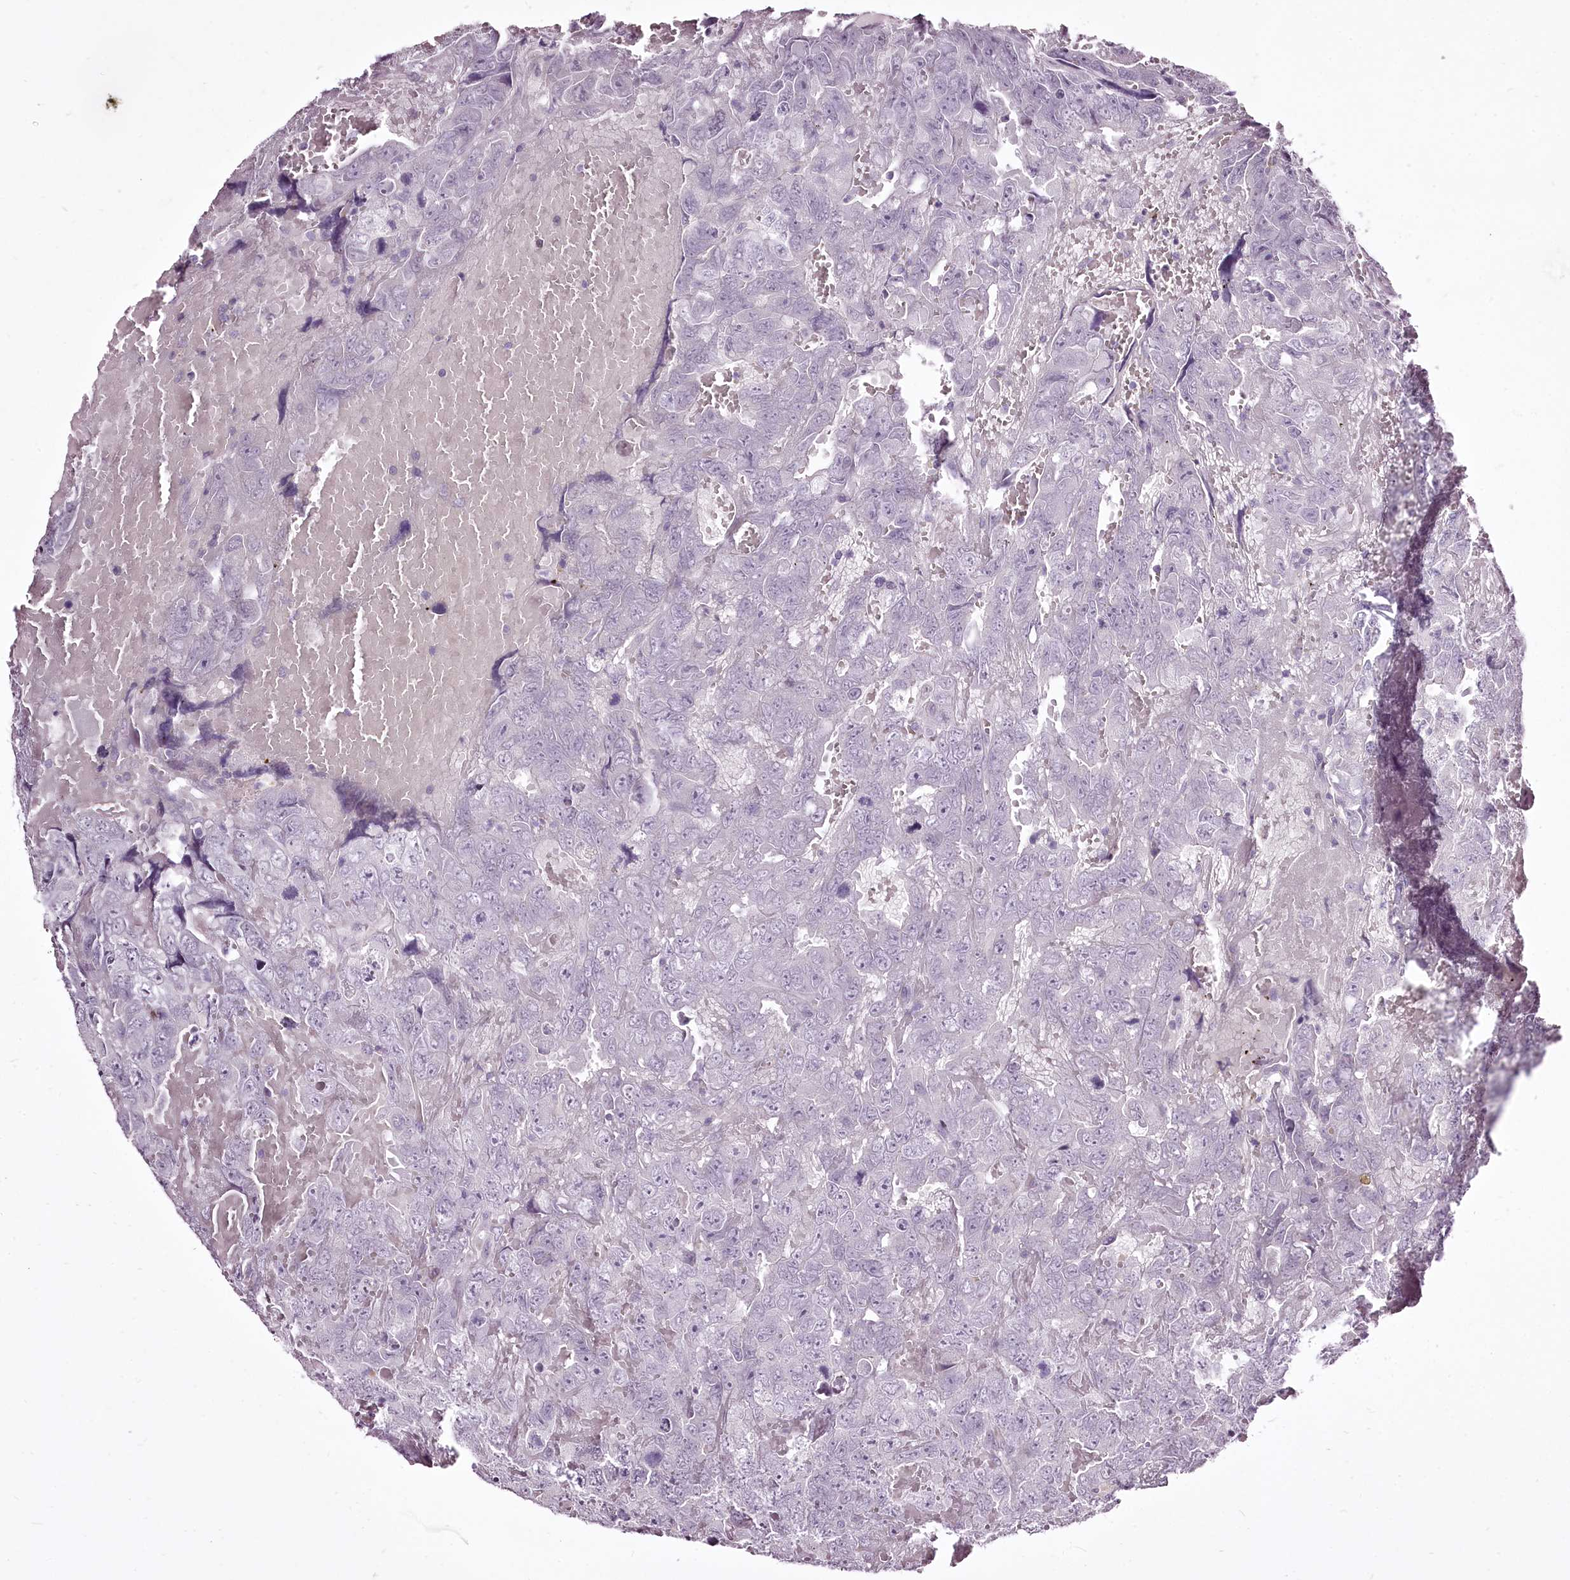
{"staining": {"intensity": "negative", "quantity": "none", "location": "none"}, "tissue": "testis cancer", "cell_type": "Tumor cells", "image_type": "cancer", "snomed": [{"axis": "morphology", "description": "Carcinoma, Embryonal, NOS"}, {"axis": "topography", "description": "Testis"}], "caption": "This is an IHC image of embryonal carcinoma (testis). There is no positivity in tumor cells.", "gene": "C1orf56", "patient": {"sex": "male", "age": 45}}